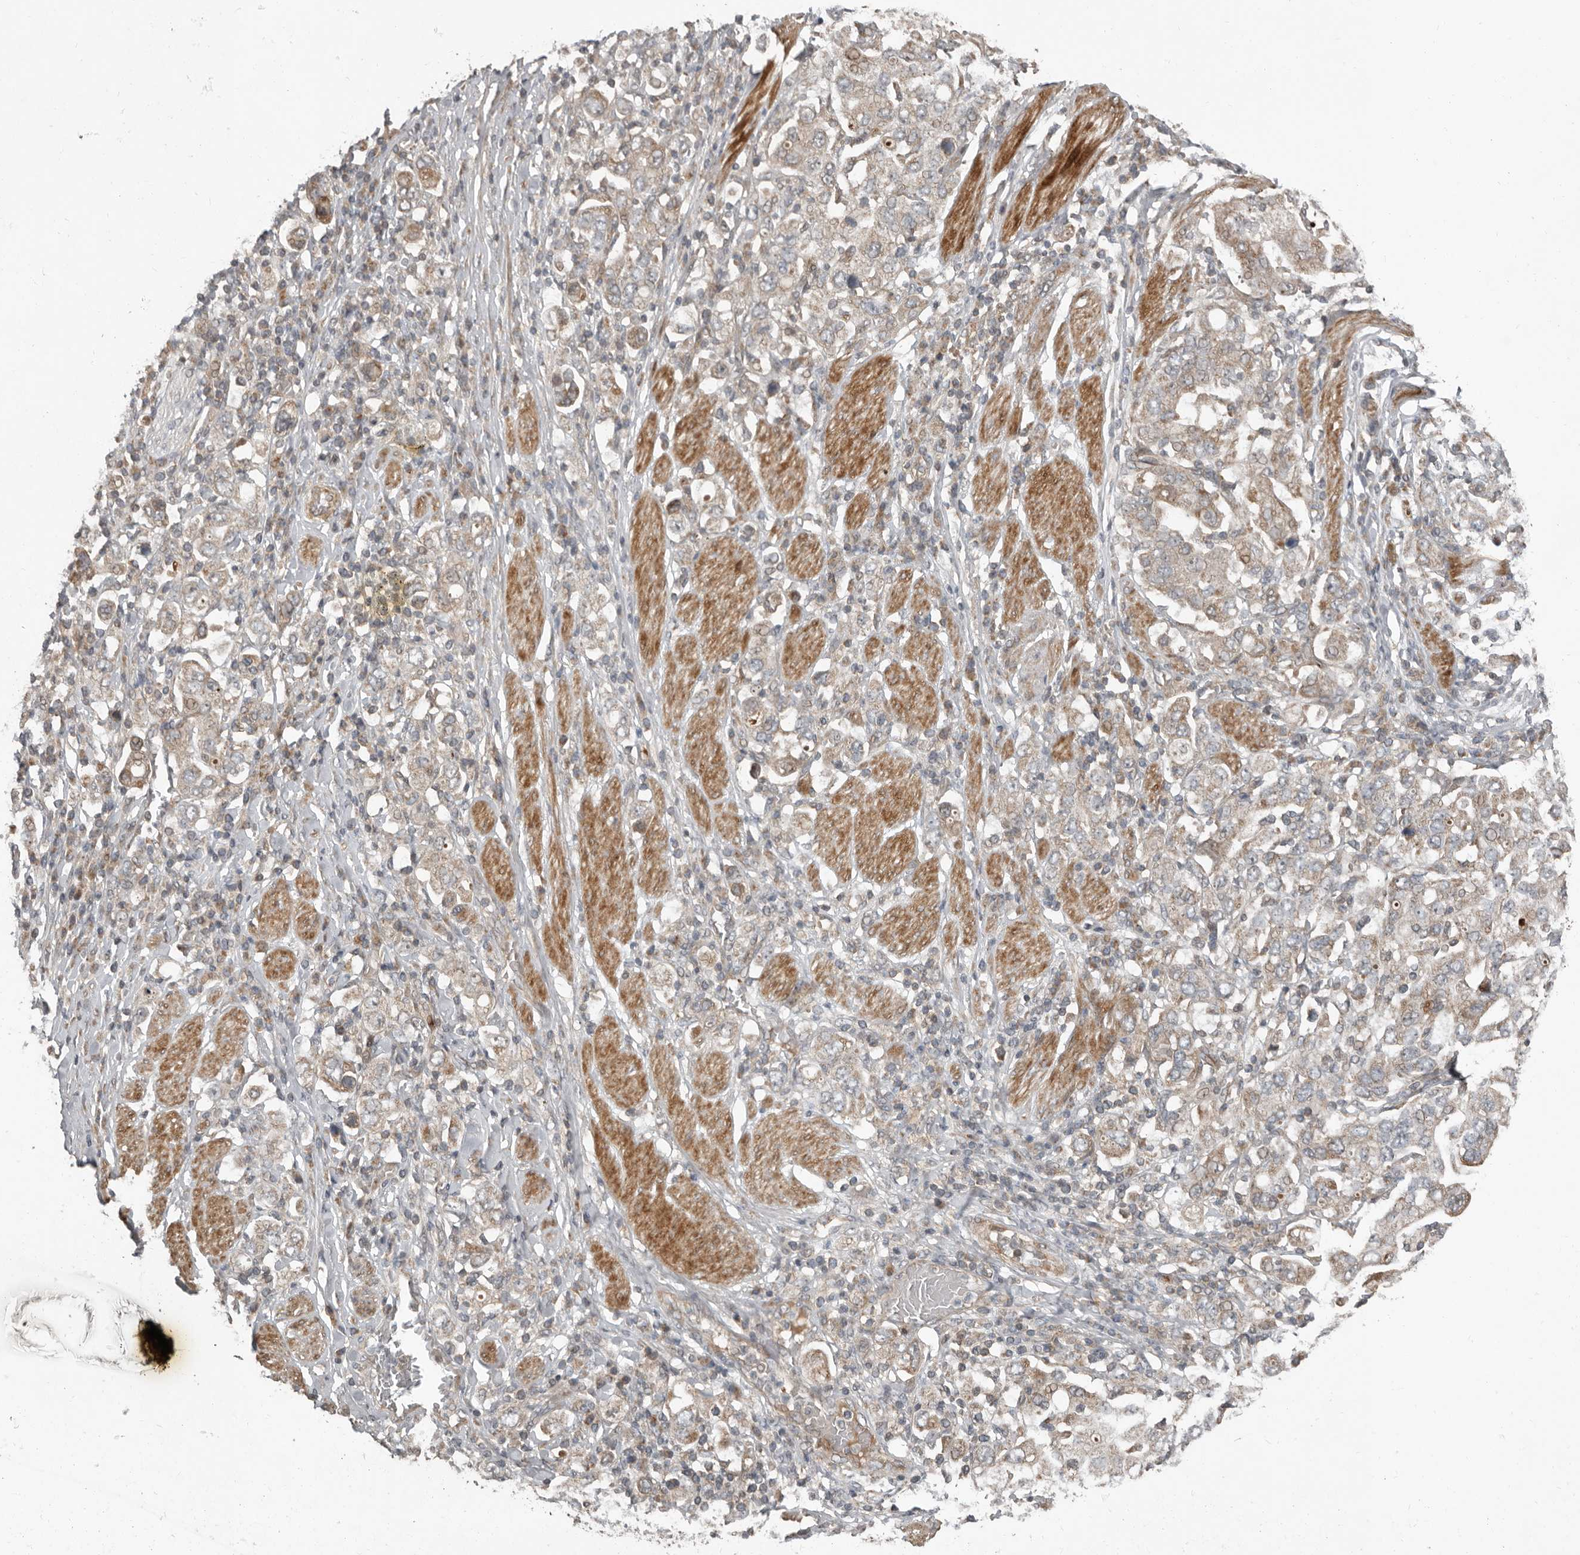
{"staining": {"intensity": "moderate", "quantity": "<25%", "location": "cytoplasmic/membranous"}, "tissue": "stomach cancer", "cell_type": "Tumor cells", "image_type": "cancer", "snomed": [{"axis": "morphology", "description": "Adenocarcinoma, NOS"}, {"axis": "topography", "description": "Stomach, upper"}], "caption": "A high-resolution histopathology image shows immunohistochemistry (IHC) staining of stomach adenocarcinoma, which shows moderate cytoplasmic/membranous expression in approximately <25% of tumor cells. Using DAB (brown) and hematoxylin (blue) stains, captured at high magnification using brightfield microscopy.", "gene": "SLC6A7", "patient": {"sex": "male", "age": 62}}